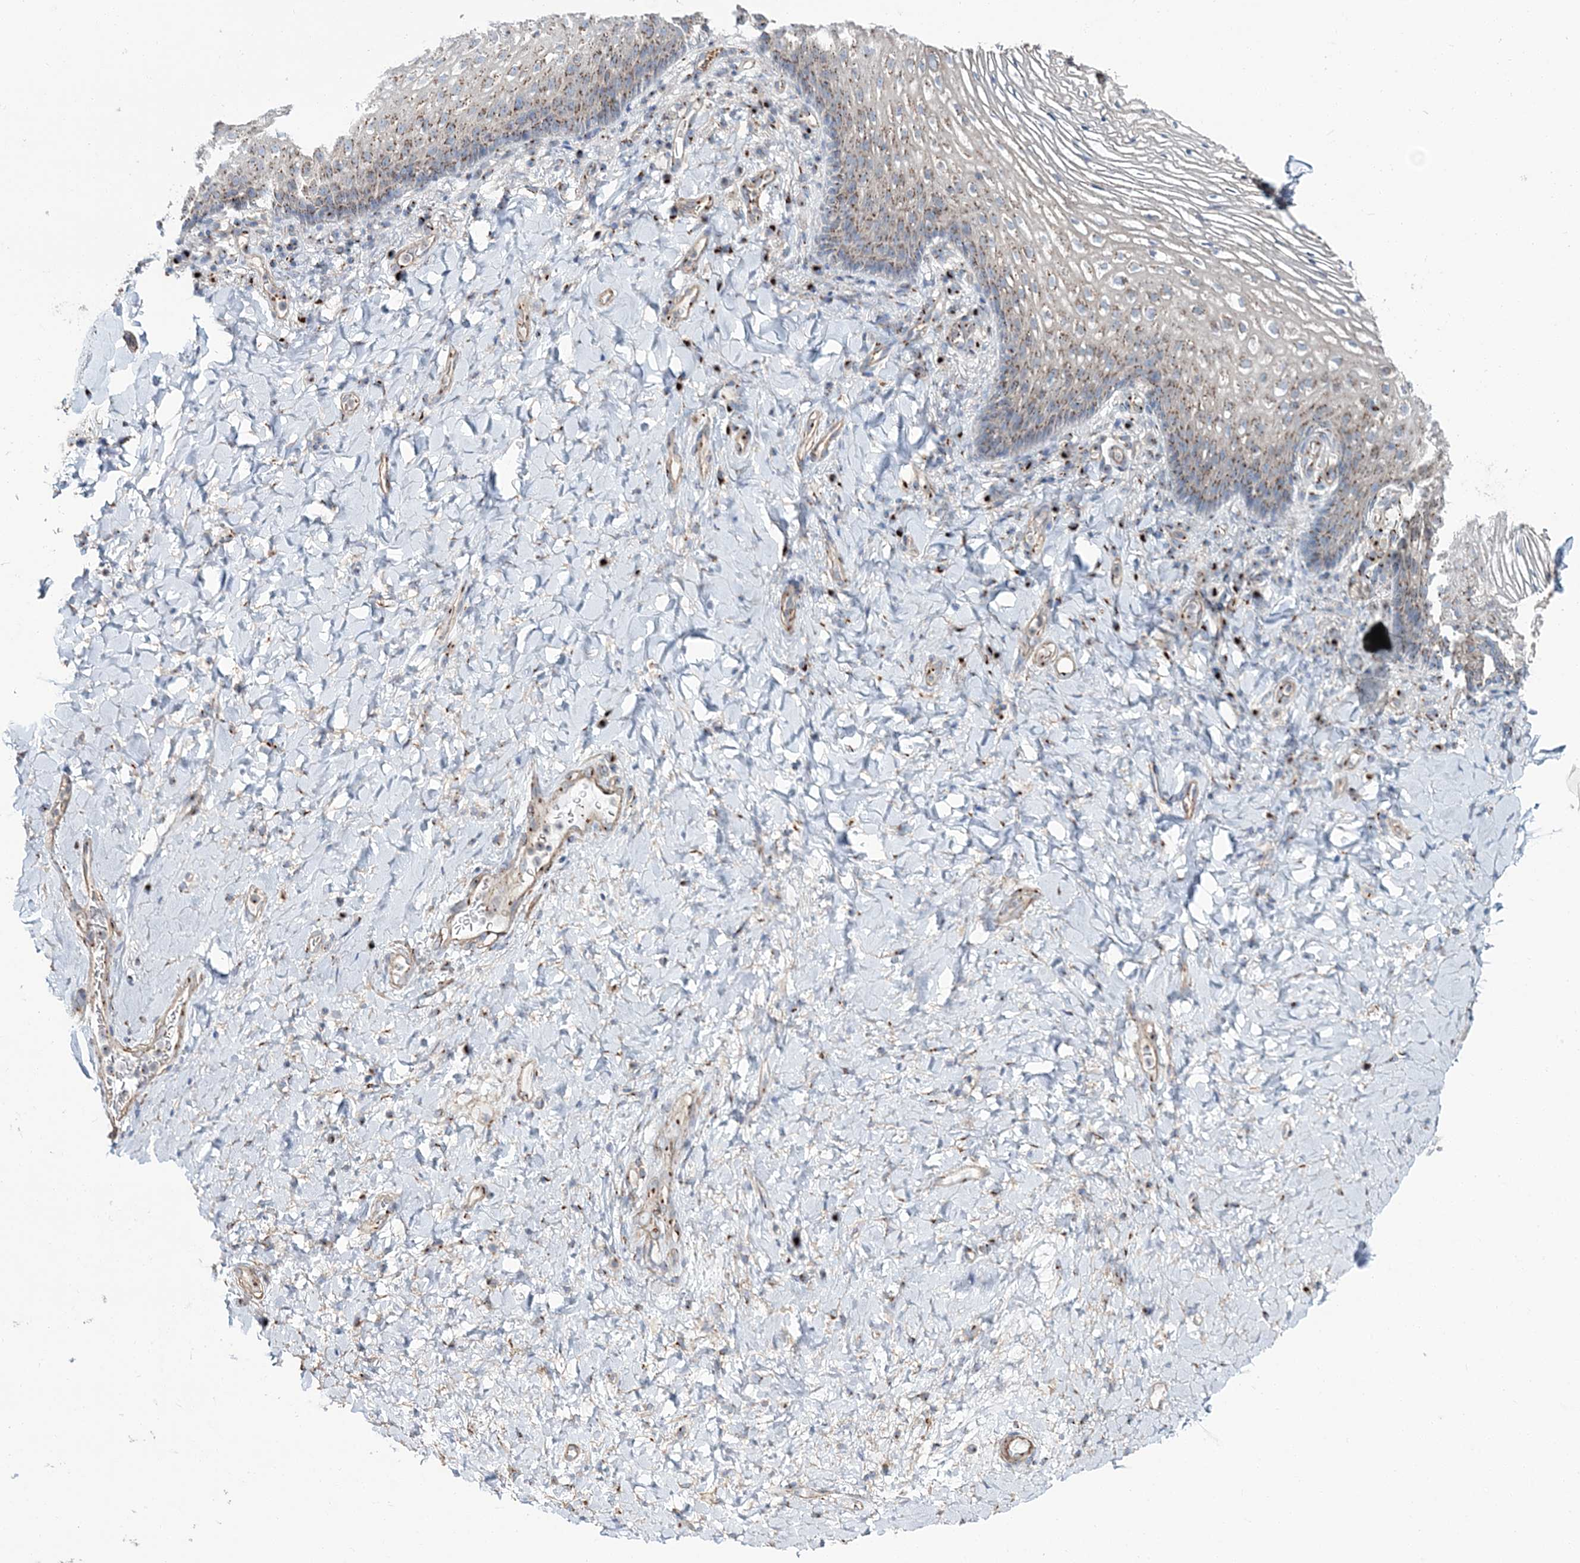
{"staining": {"intensity": "moderate", "quantity": "25%-75%", "location": "cytoplasmic/membranous"}, "tissue": "vagina", "cell_type": "Squamous epithelial cells", "image_type": "normal", "snomed": [{"axis": "morphology", "description": "Normal tissue, NOS"}, {"axis": "topography", "description": "Vagina"}], "caption": "DAB immunohistochemical staining of benign vagina shows moderate cytoplasmic/membranous protein expression in approximately 25%-75% of squamous epithelial cells. (brown staining indicates protein expression, while blue staining denotes nuclei).", "gene": "MAN1A2", "patient": {"sex": "female", "age": 60}}